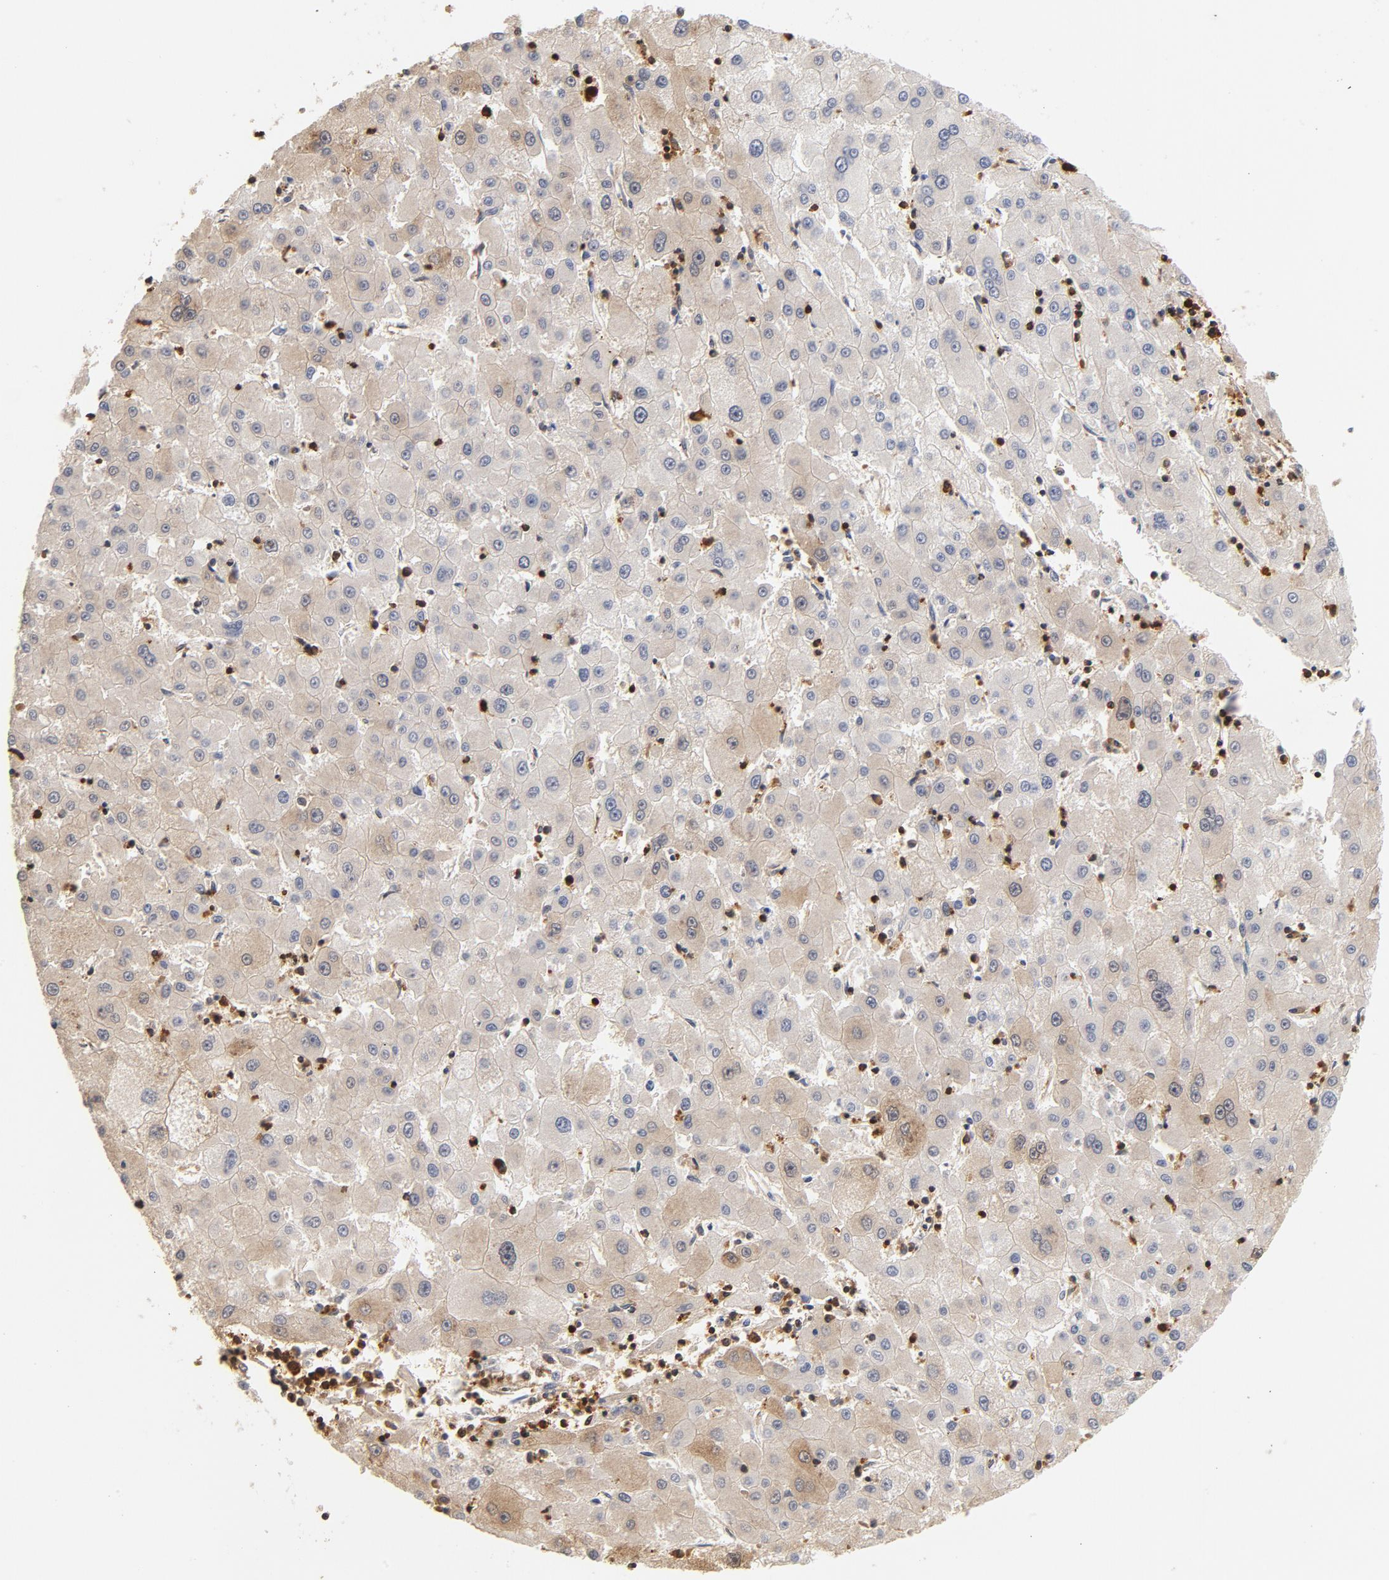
{"staining": {"intensity": "weak", "quantity": "25%-75%", "location": "cytoplasmic/membranous"}, "tissue": "liver cancer", "cell_type": "Tumor cells", "image_type": "cancer", "snomed": [{"axis": "morphology", "description": "Carcinoma, Hepatocellular, NOS"}, {"axis": "topography", "description": "Liver"}], "caption": "Immunohistochemical staining of human liver hepatocellular carcinoma exhibits low levels of weak cytoplasmic/membranous staining in about 25%-75% of tumor cells.", "gene": "EZR", "patient": {"sex": "male", "age": 72}}